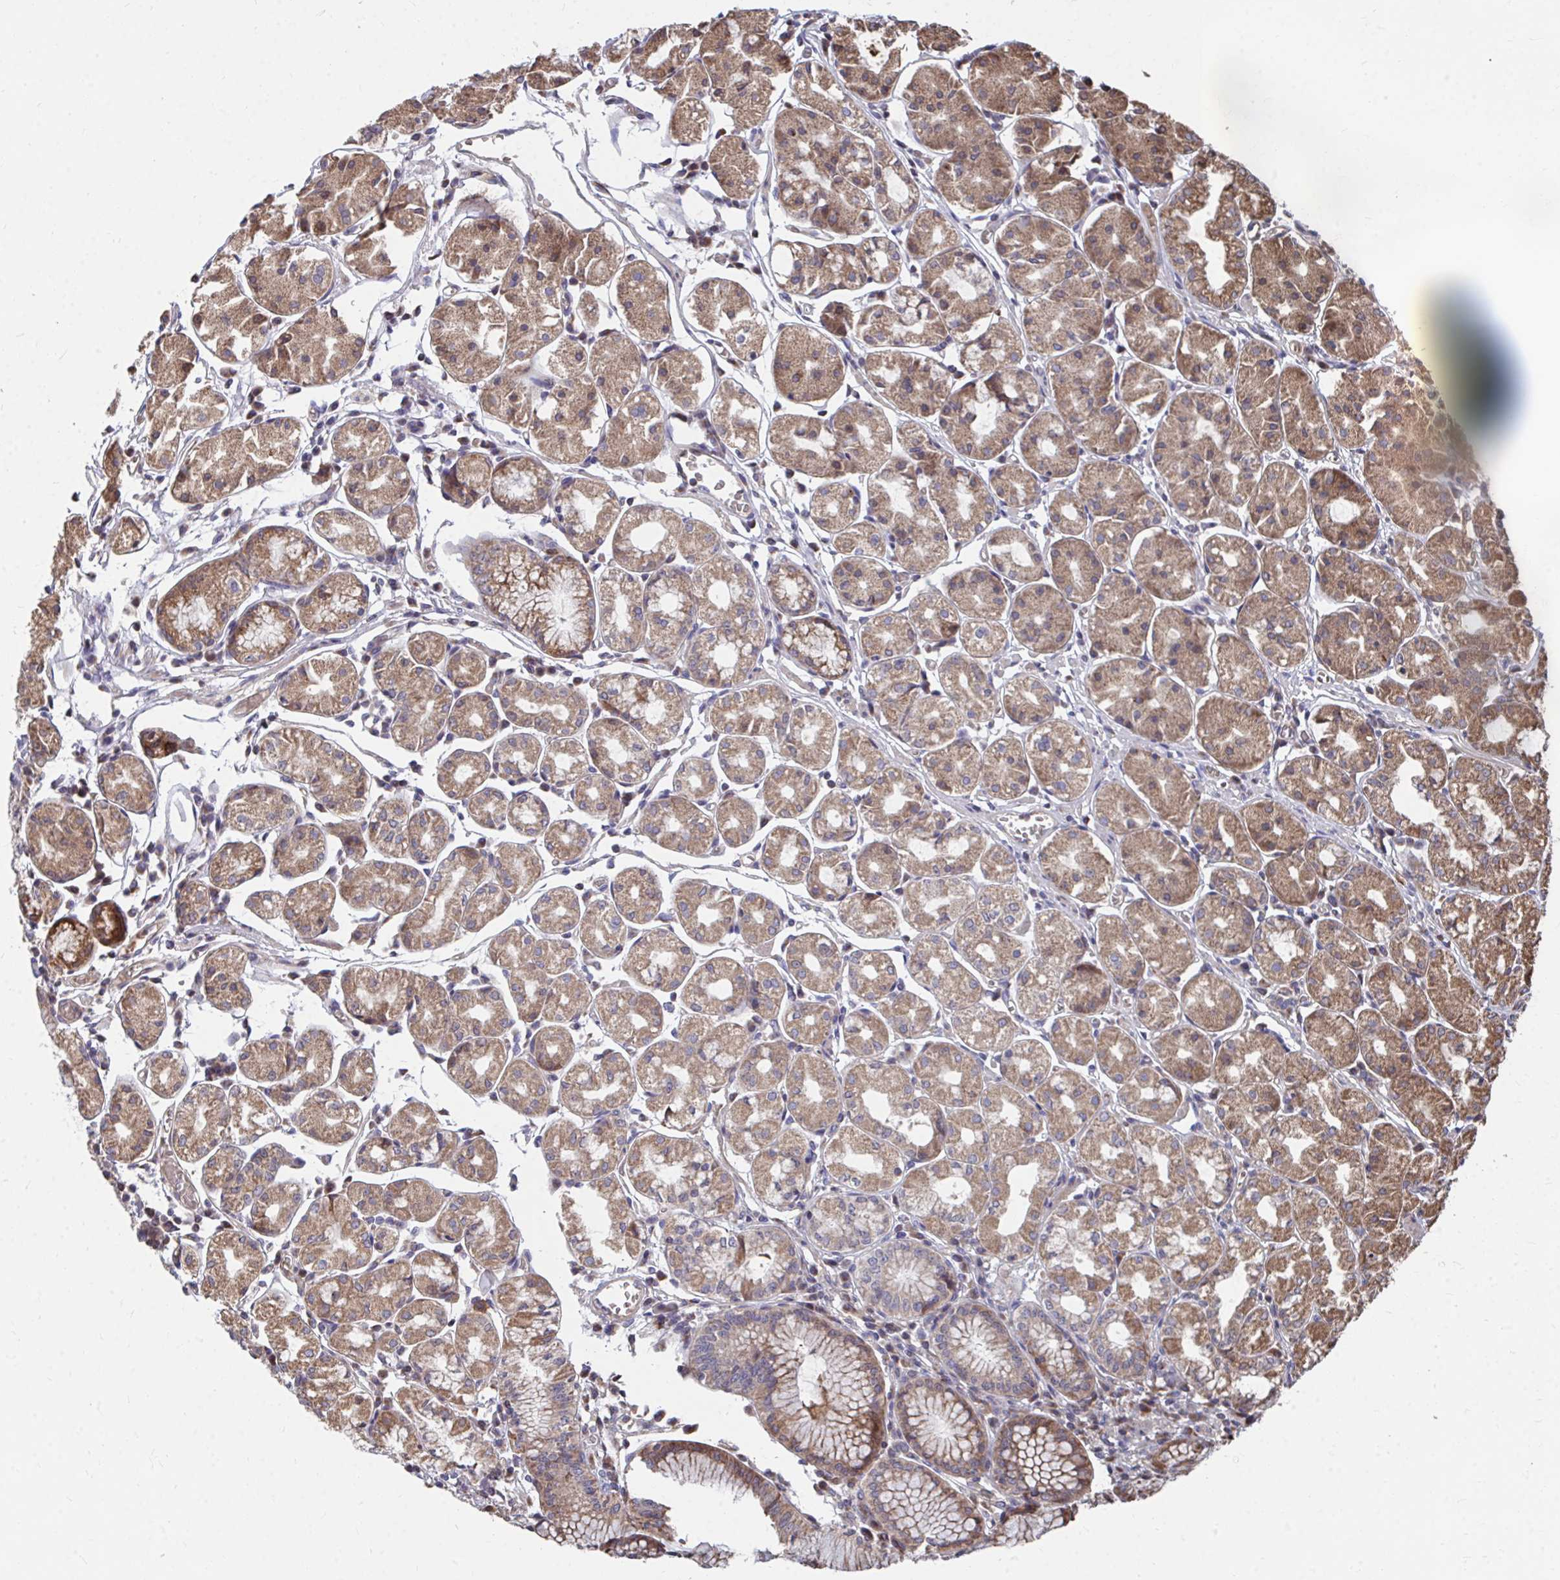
{"staining": {"intensity": "moderate", "quantity": ">75%", "location": "cytoplasmic/membranous"}, "tissue": "stomach", "cell_type": "Glandular cells", "image_type": "normal", "snomed": [{"axis": "morphology", "description": "Normal tissue, NOS"}, {"axis": "topography", "description": "Stomach"}], "caption": "Immunohistochemistry (DAB) staining of normal human stomach reveals moderate cytoplasmic/membranous protein positivity in approximately >75% of glandular cells. (Stains: DAB (3,3'-diaminobenzidine) in brown, nuclei in blue, Microscopy: brightfield microscopy at high magnification).", "gene": "FAM89A", "patient": {"sex": "male", "age": 55}}